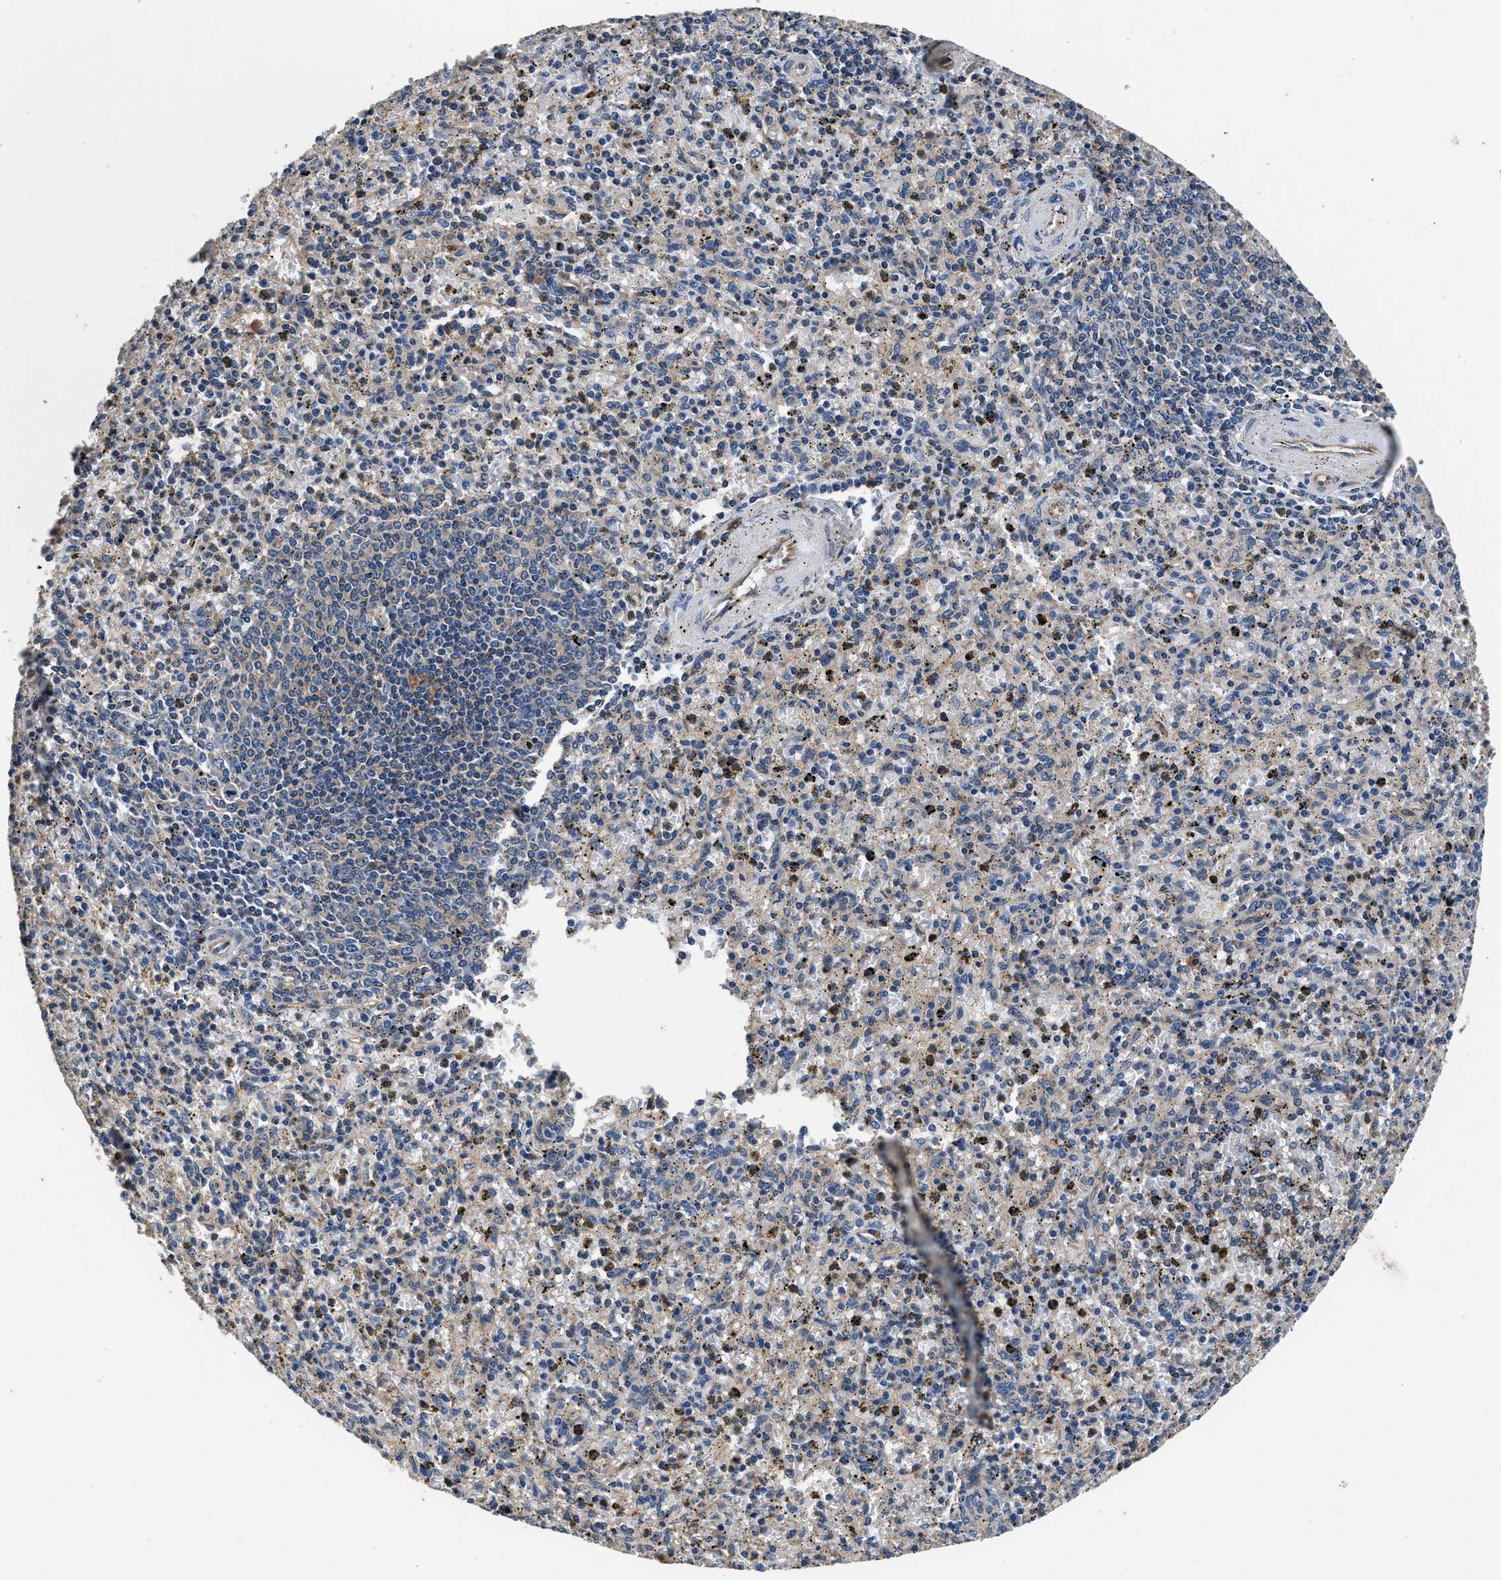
{"staining": {"intensity": "weak", "quantity": "25%-75%", "location": "cytoplasmic/membranous"}, "tissue": "spleen", "cell_type": "Cells in red pulp", "image_type": "normal", "snomed": [{"axis": "morphology", "description": "Normal tissue, NOS"}, {"axis": "topography", "description": "Spleen"}], "caption": "Immunohistochemical staining of unremarkable spleen reveals 25%-75% levels of weak cytoplasmic/membranous protein staining in about 25%-75% of cells in red pulp.", "gene": "DHRS7B", "patient": {"sex": "male", "age": 72}}